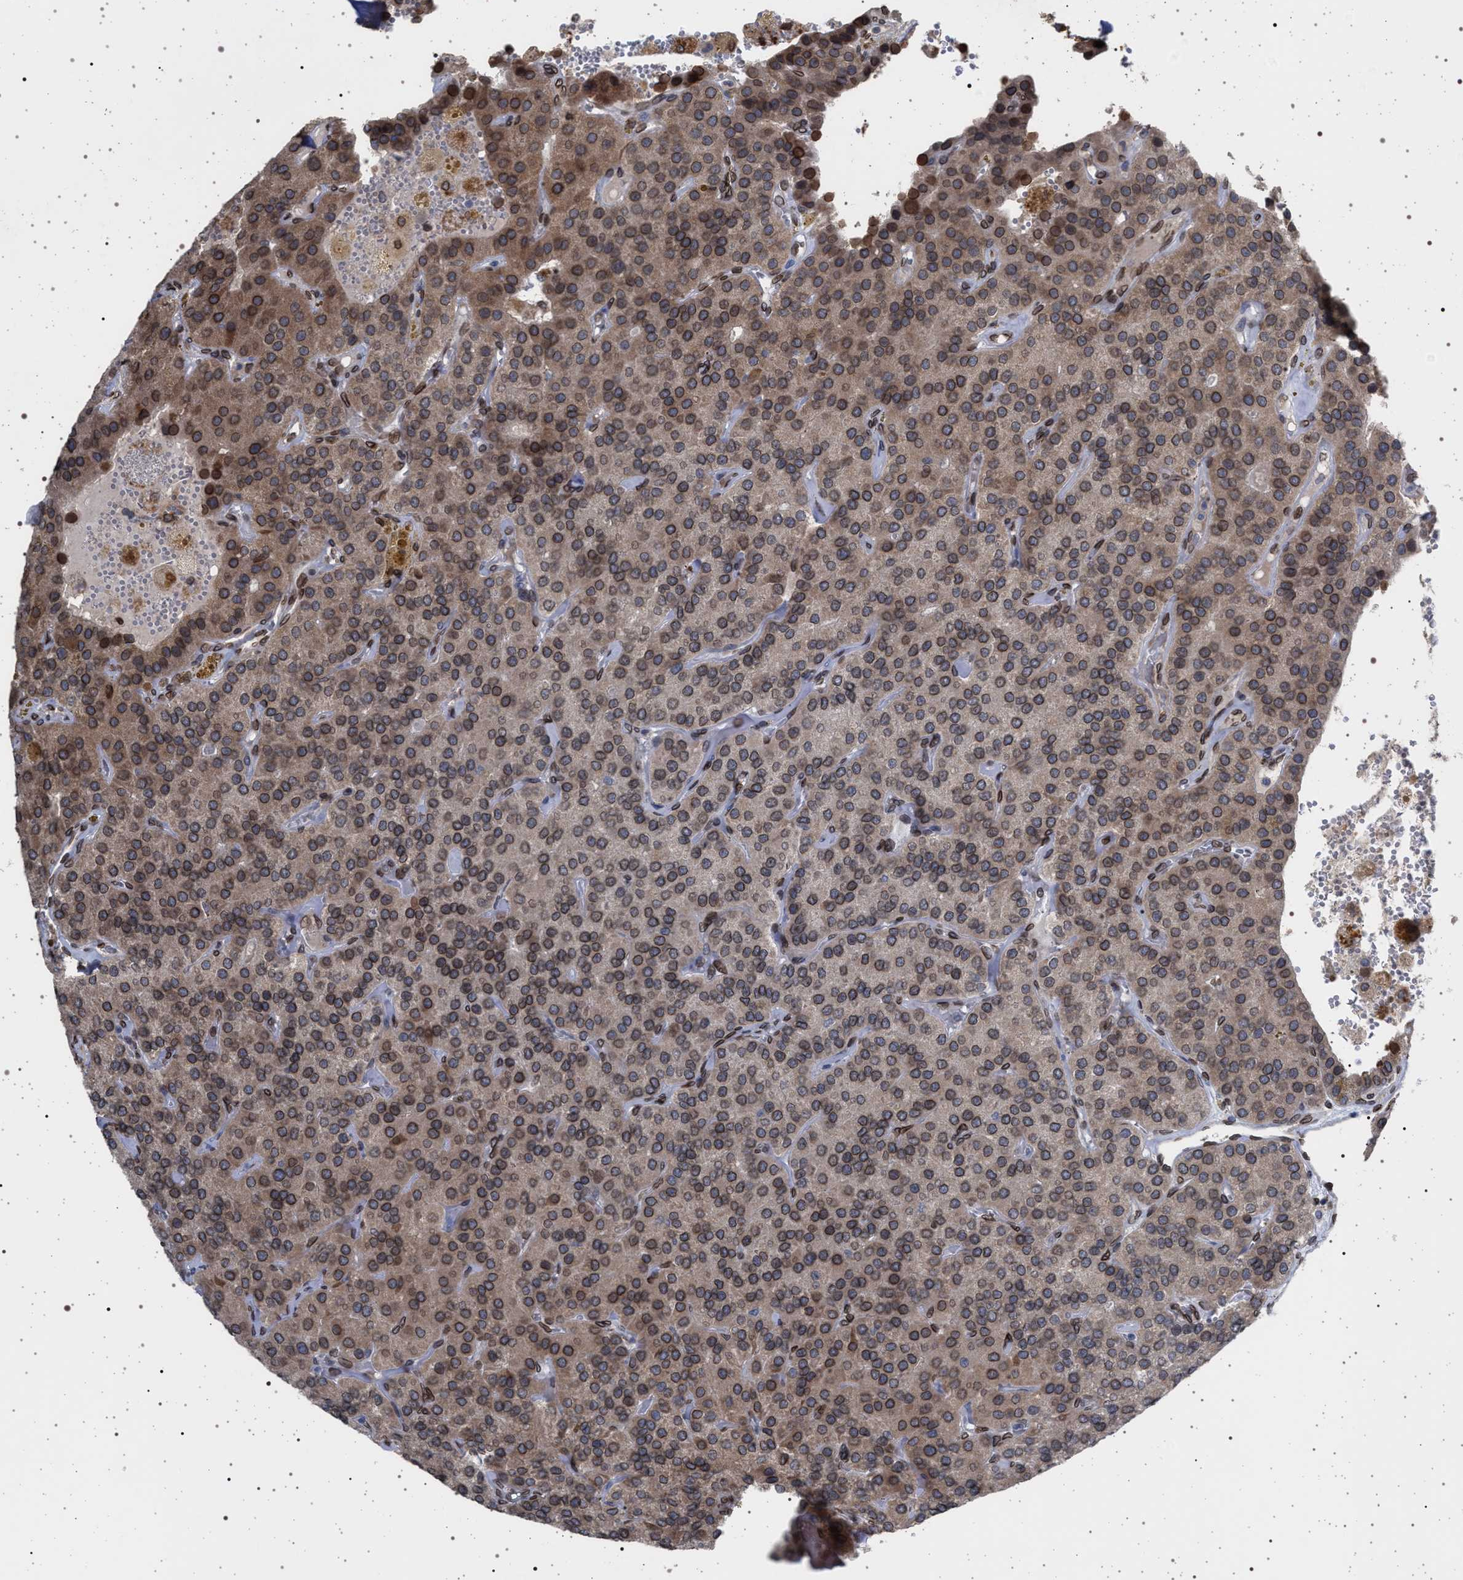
{"staining": {"intensity": "strong", "quantity": ">75%", "location": "cytoplasmic/membranous,nuclear"}, "tissue": "parathyroid gland", "cell_type": "Glandular cells", "image_type": "normal", "snomed": [{"axis": "morphology", "description": "Normal tissue, NOS"}, {"axis": "morphology", "description": "Adenoma, NOS"}, {"axis": "topography", "description": "Parathyroid gland"}], "caption": "Glandular cells show strong cytoplasmic/membranous,nuclear expression in about >75% of cells in unremarkable parathyroid gland. Nuclei are stained in blue.", "gene": "ING2", "patient": {"sex": "female", "age": 86}}